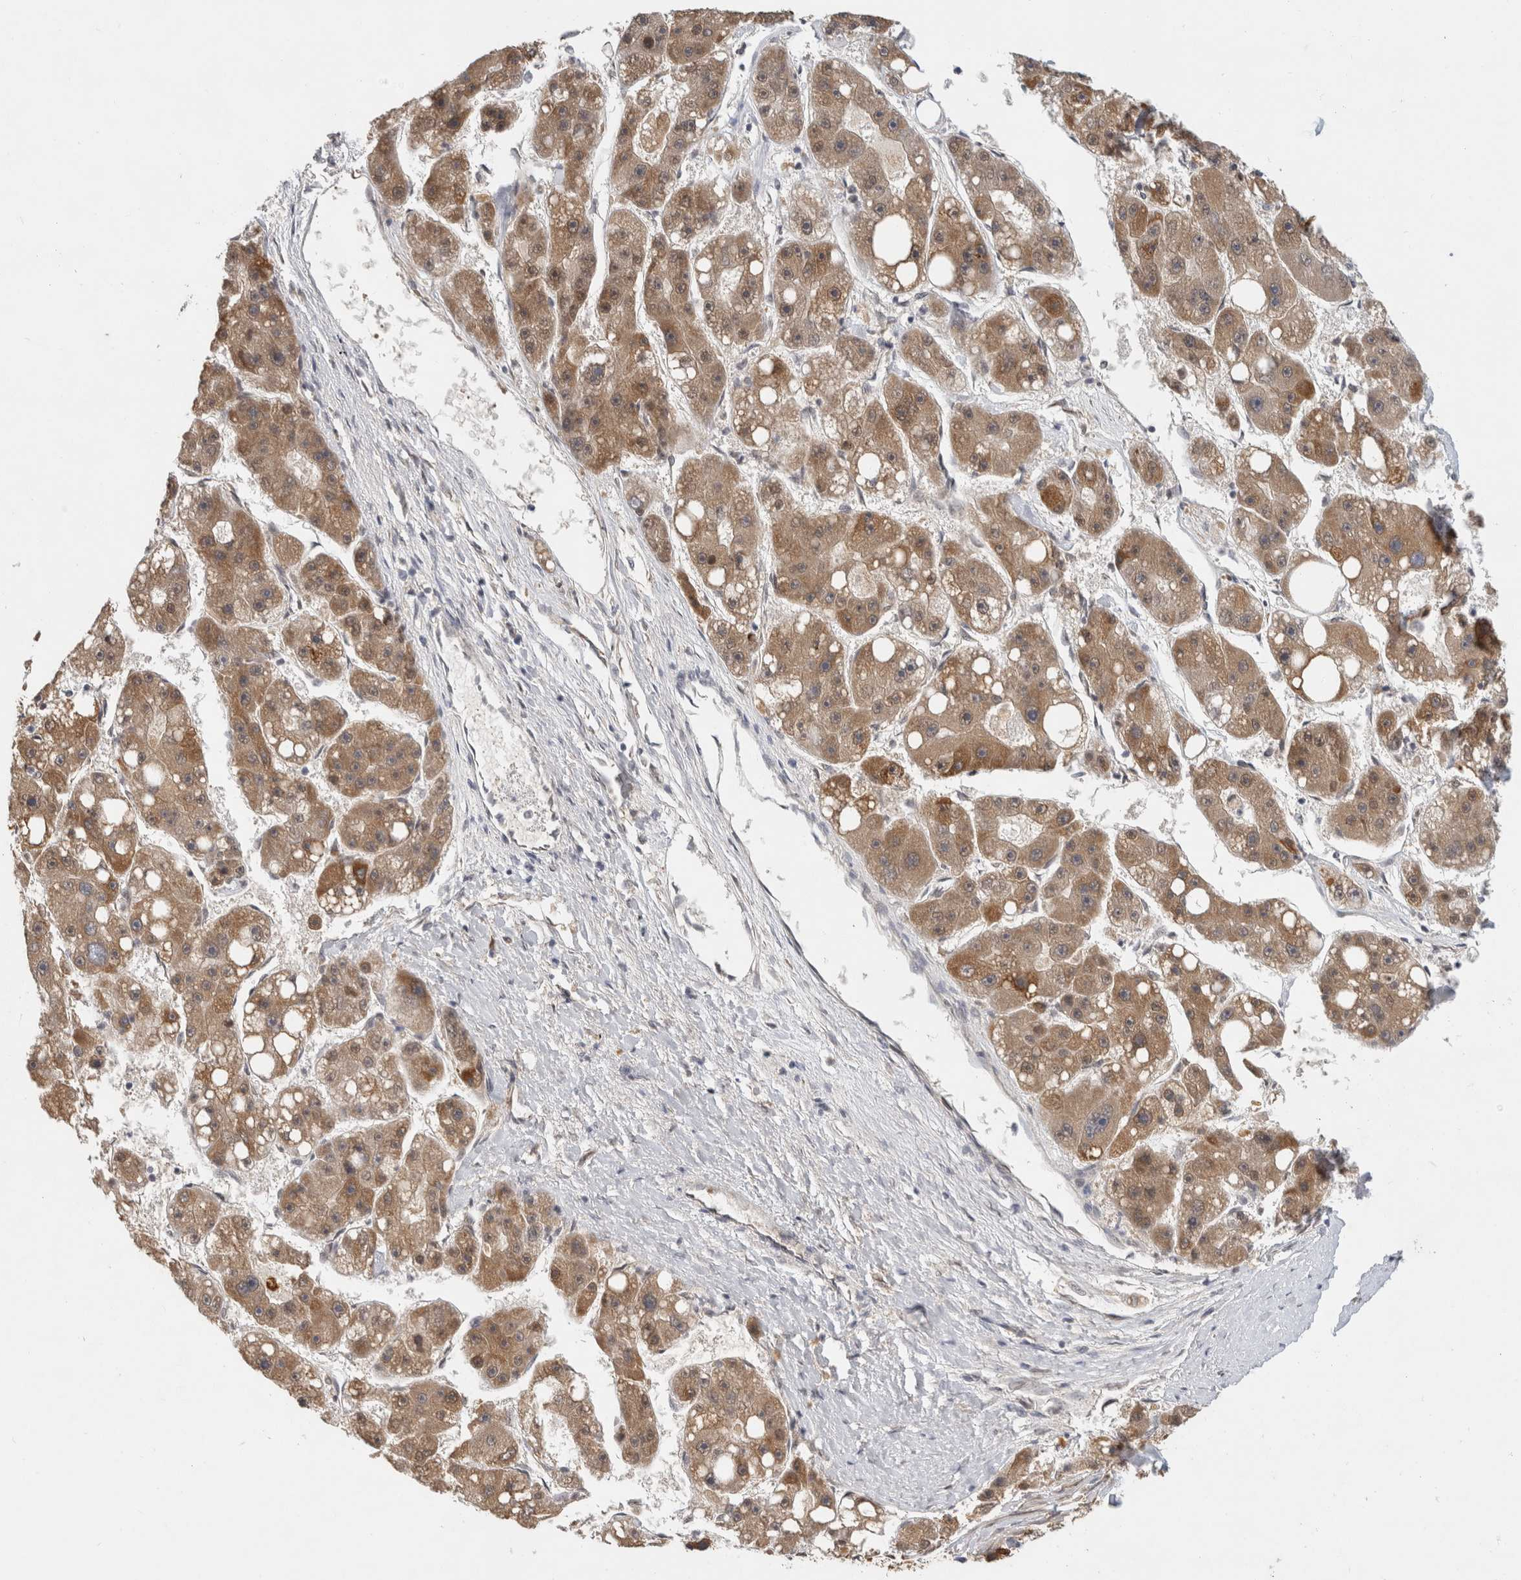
{"staining": {"intensity": "moderate", "quantity": ">75%", "location": "cytoplasmic/membranous"}, "tissue": "liver cancer", "cell_type": "Tumor cells", "image_type": "cancer", "snomed": [{"axis": "morphology", "description": "Carcinoma, Hepatocellular, NOS"}, {"axis": "topography", "description": "Liver"}], "caption": "Immunohistochemistry of hepatocellular carcinoma (liver) exhibits medium levels of moderate cytoplasmic/membranous staining in approximately >75% of tumor cells.", "gene": "APOL2", "patient": {"sex": "female", "age": 61}}